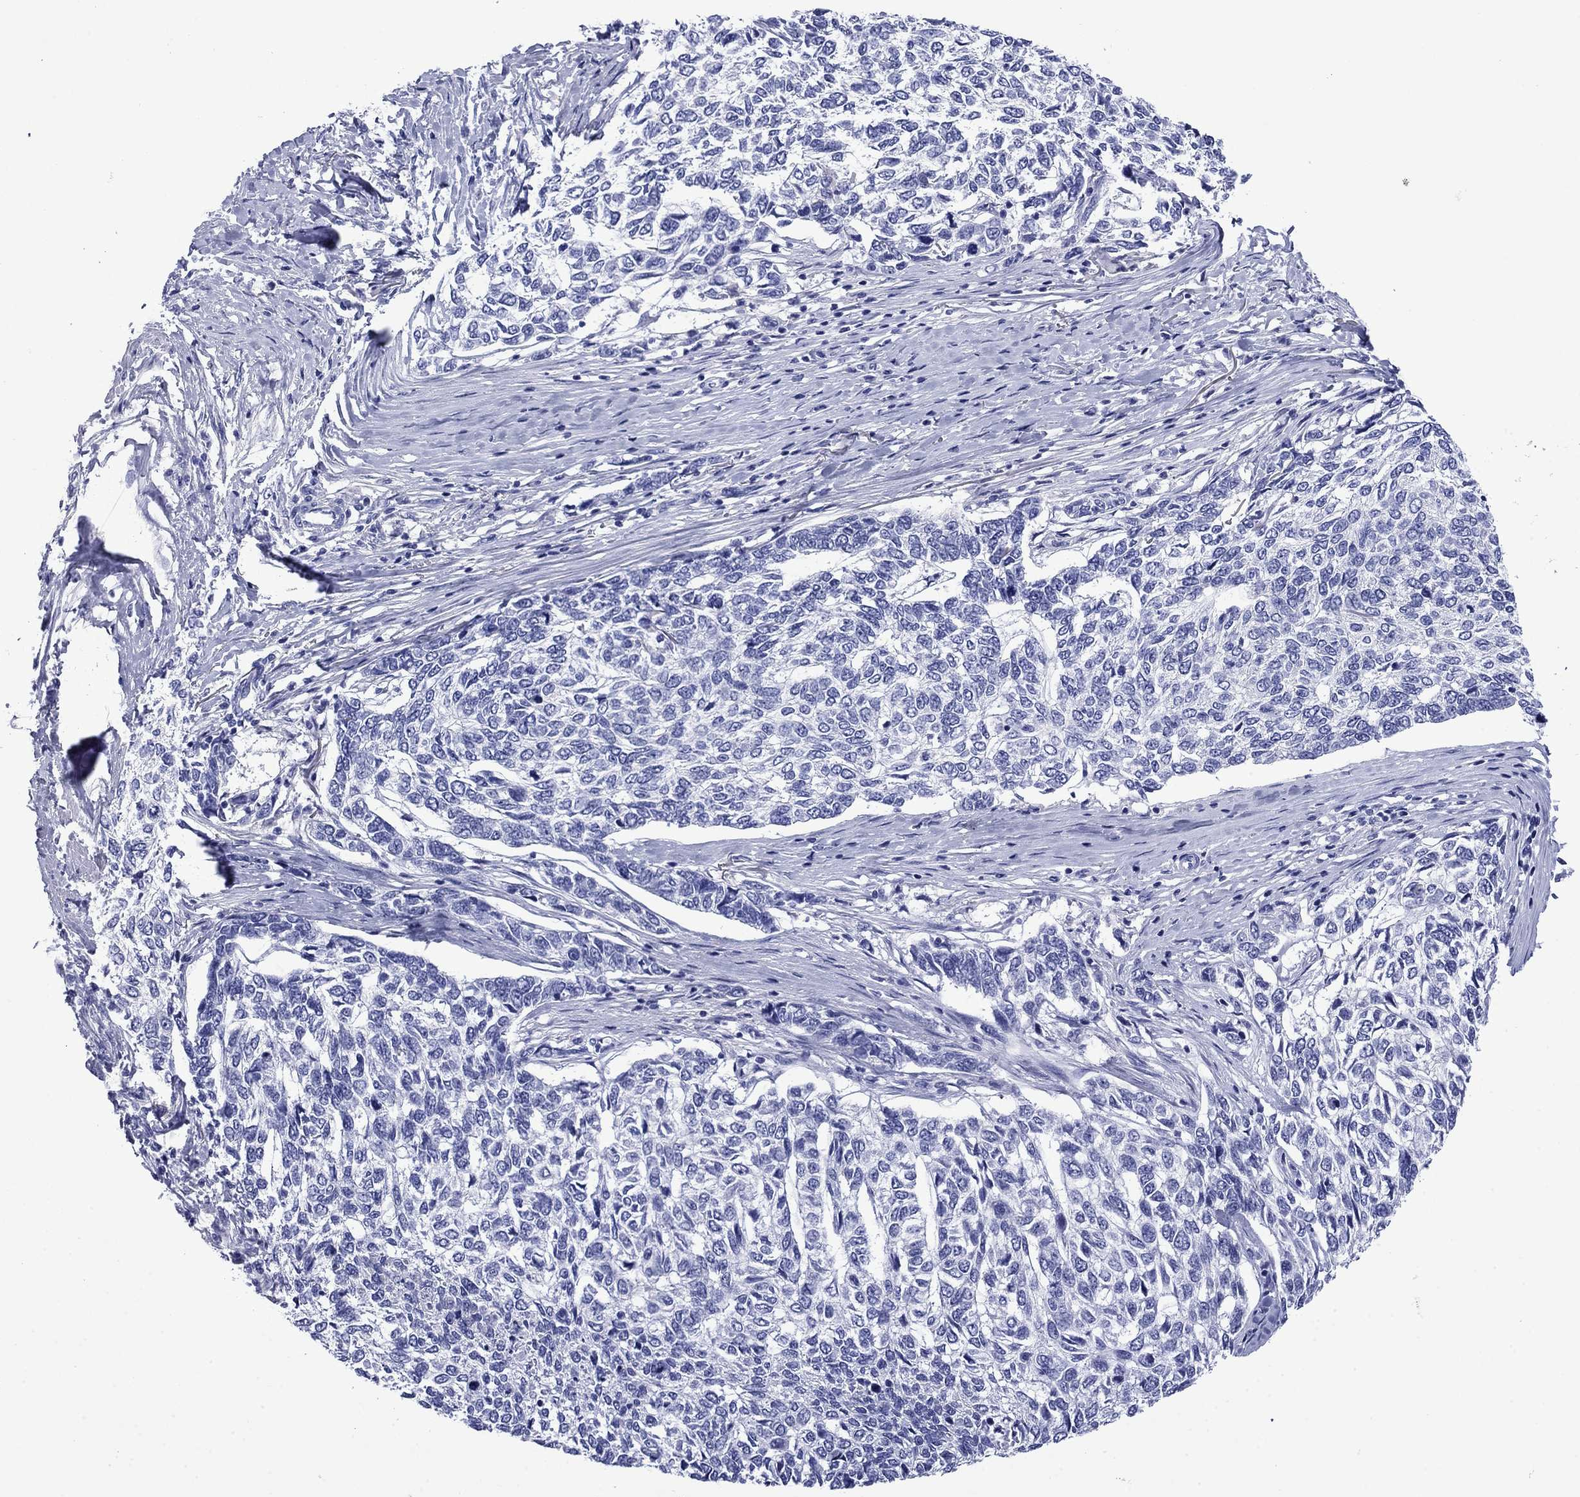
{"staining": {"intensity": "negative", "quantity": "none", "location": "none"}, "tissue": "skin cancer", "cell_type": "Tumor cells", "image_type": "cancer", "snomed": [{"axis": "morphology", "description": "Basal cell carcinoma"}, {"axis": "topography", "description": "Skin"}], "caption": "This is an immunohistochemistry (IHC) photomicrograph of human skin basal cell carcinoma. There is no positivity in tumor cells.", "gene": "GIP", "patient": {"sex": "female", "age": 65}}